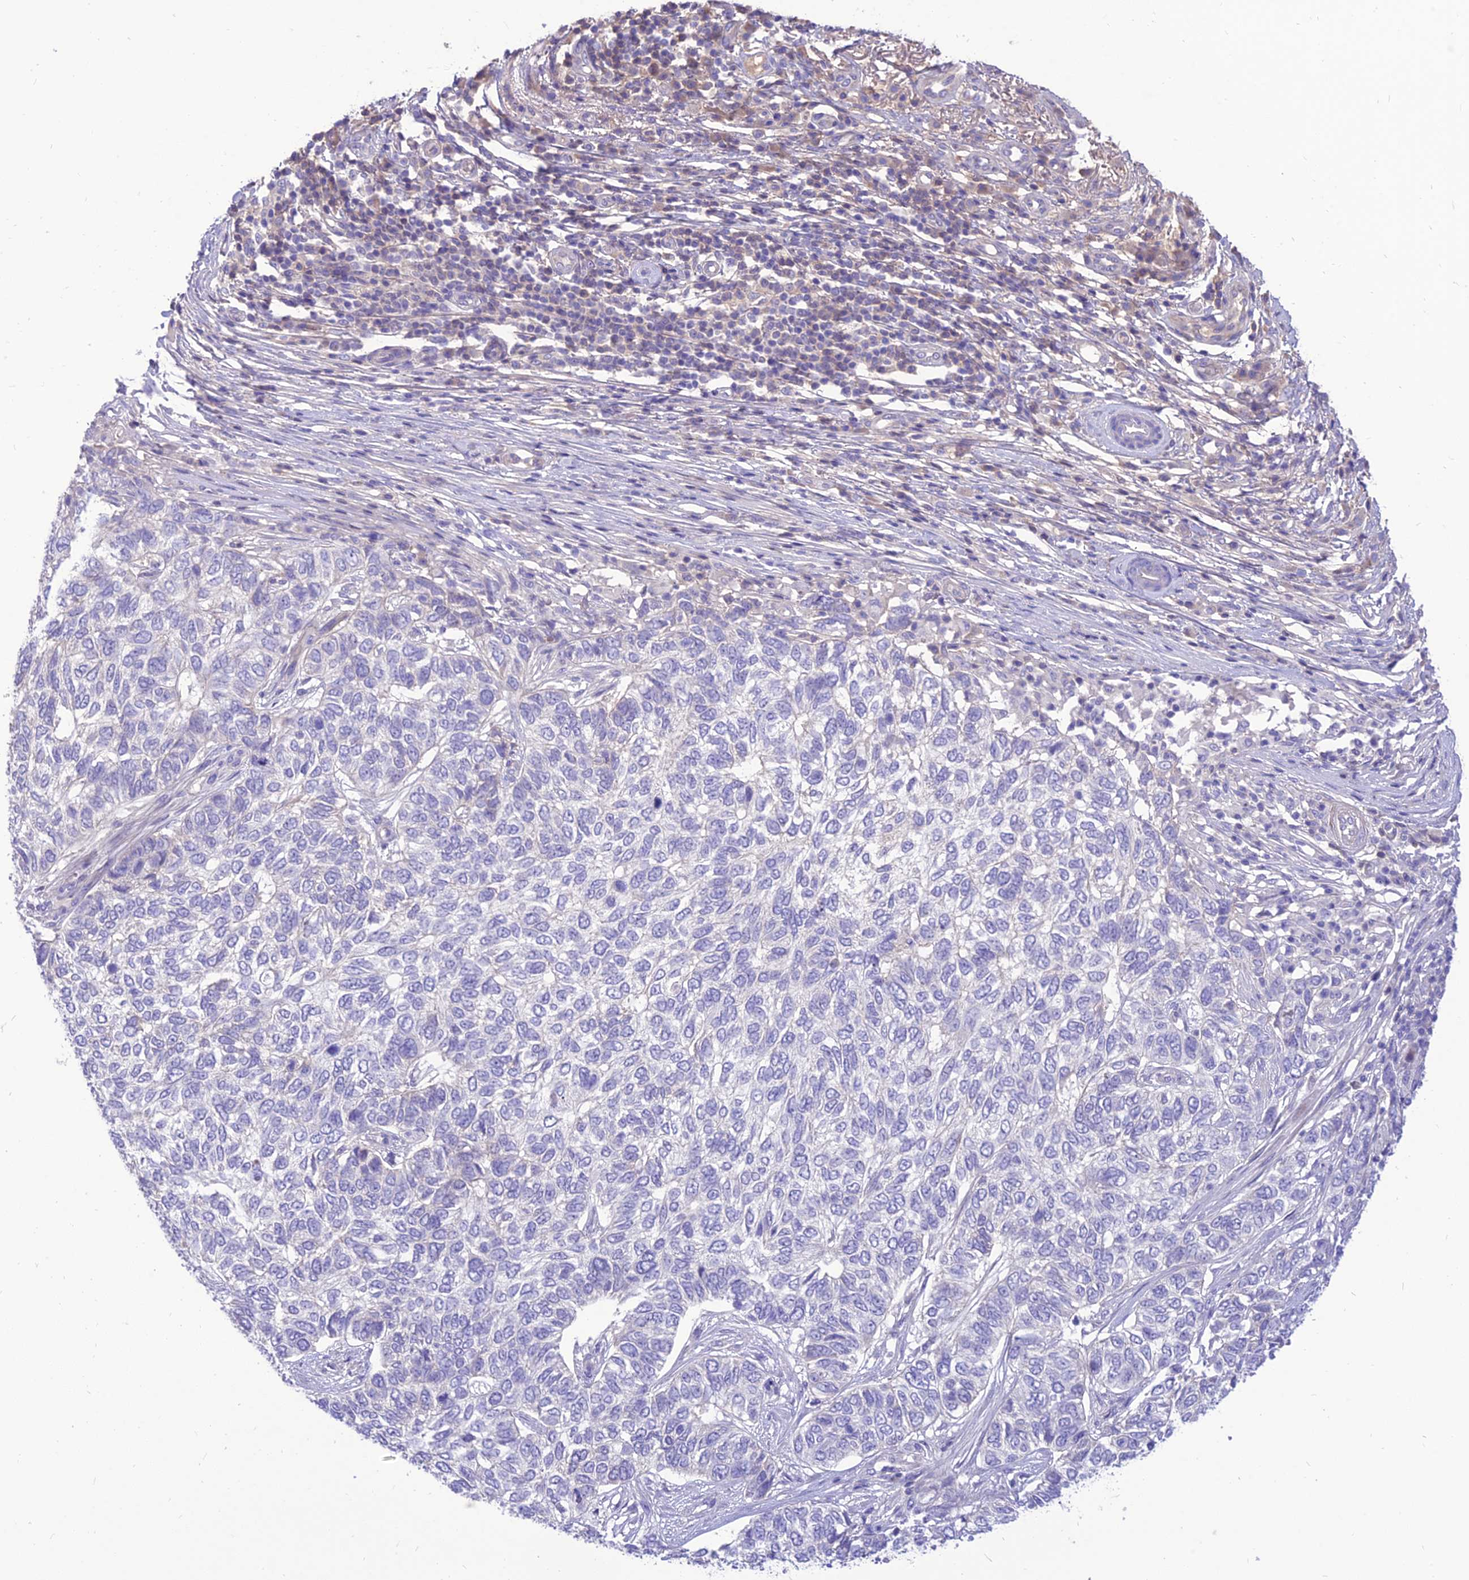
{"staining": {"intensity": "negative", "quantity": "none", "location": "none"}, "tissue": "skin cancer", "cell_type": "Tumor cells", "image_type": "cancer", "snomed": [{"axis": "morphology", "description": "Basal cell carcinoma"}, {"axis": "topography", "description": "Skin"}], "caption": "Micrograph shows no significant protein expression in tumor cells of skin basal cell carcinoma.", "gene": "TEKT3", "patient": {"sex": "female", "age": 65}}